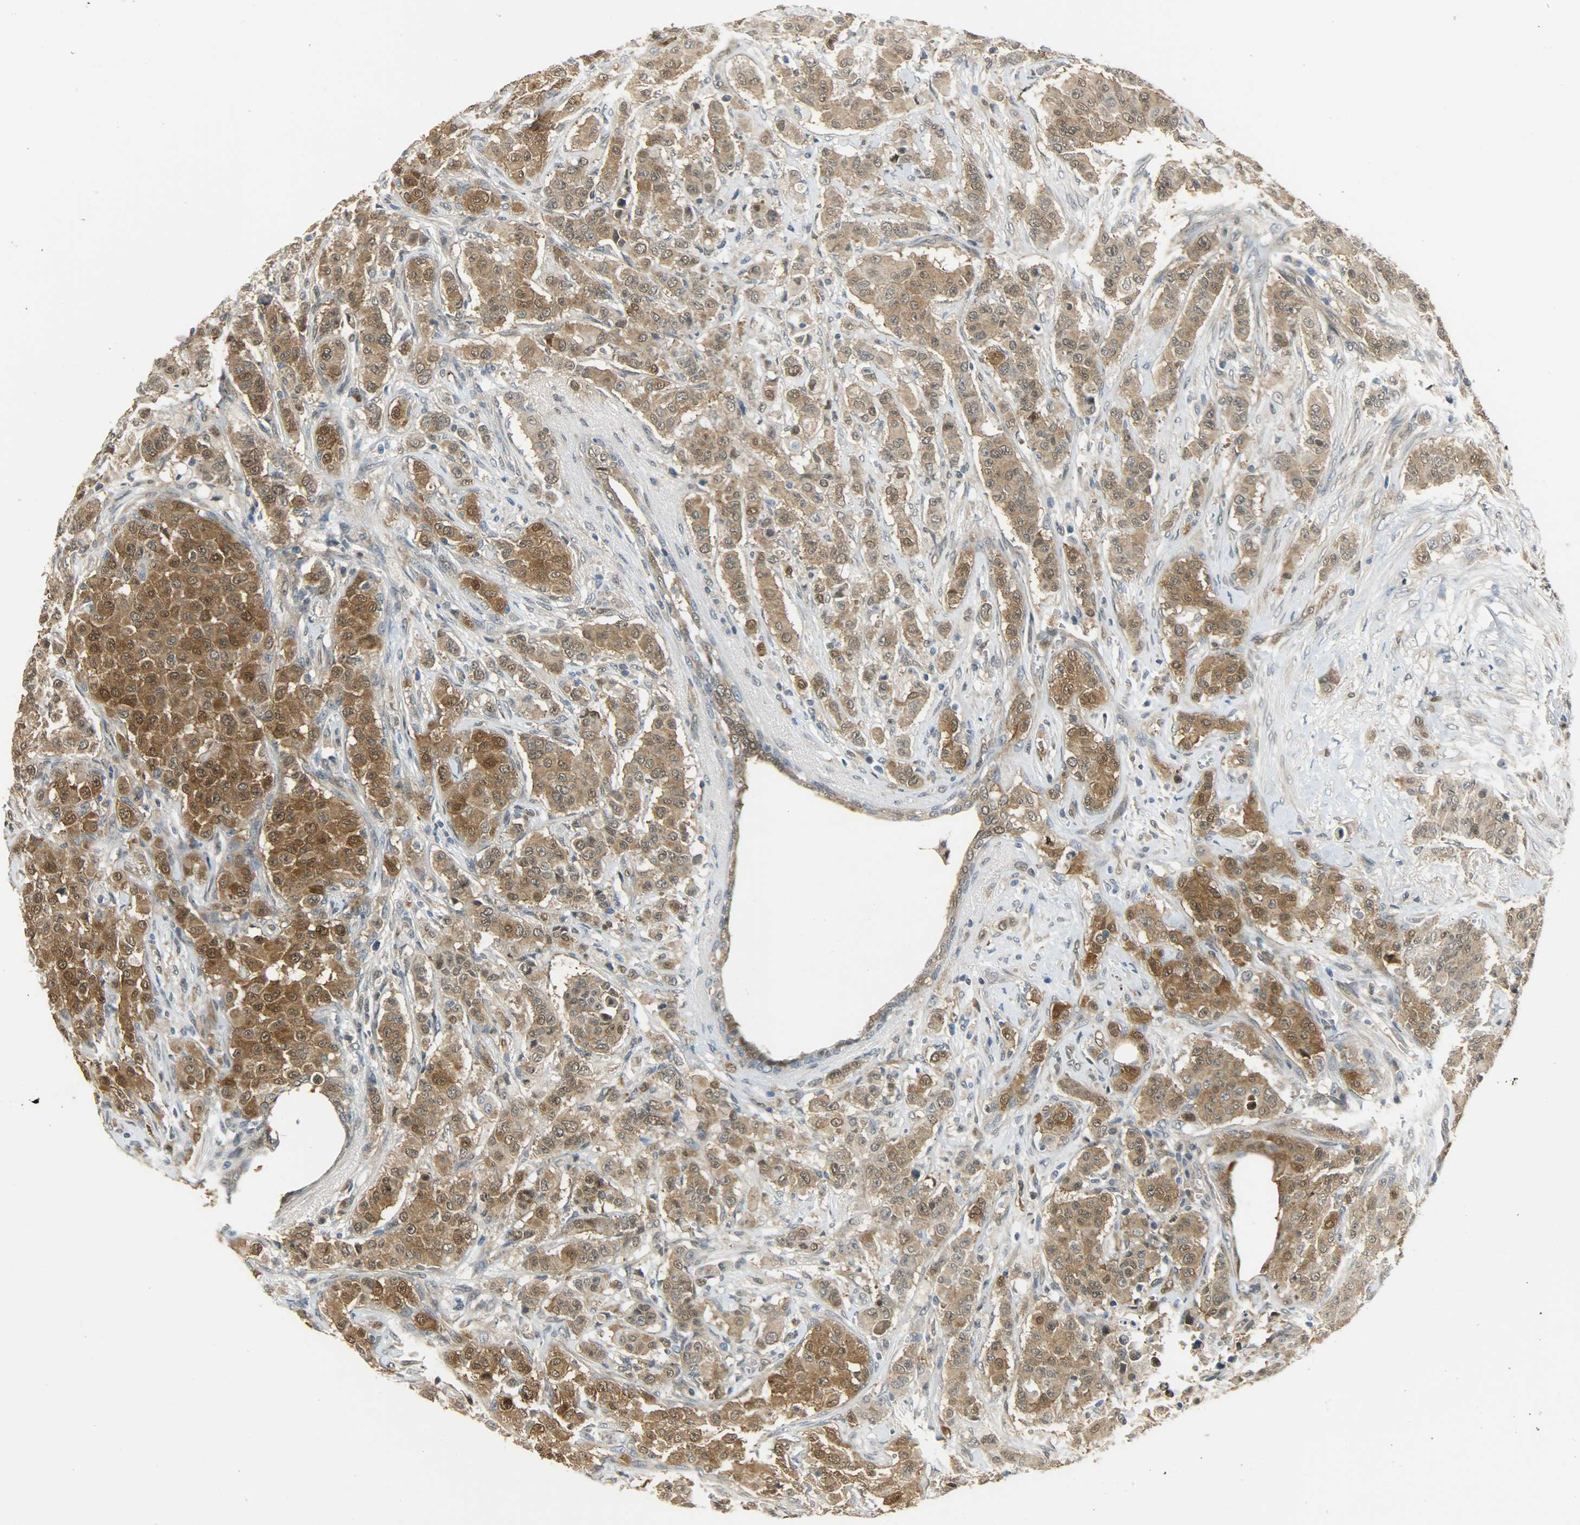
{"staining": {"intensity": "strong", "quantity": ">75%", "location": "cytoplasmic/membranous,nuclear"}, "tissue": "breast cancer", "cell_type": "Tumor cells", "image_type": "cancer", "snomed": [{"axis": "morphology", "description": "Duct carcinoma"}, {"axis": "topography", "description": "Breast"}], "caption": "High-power microscopy captured an immunohistochemistry micrograph of intraductal carcinoma (breast), revealing strong cytoplasmic/membranous and nuclear staining in approximately >75% of tumor cells.", "gene": "EIF4EBP1", "patient": {"sex": "female", "age": 40}}